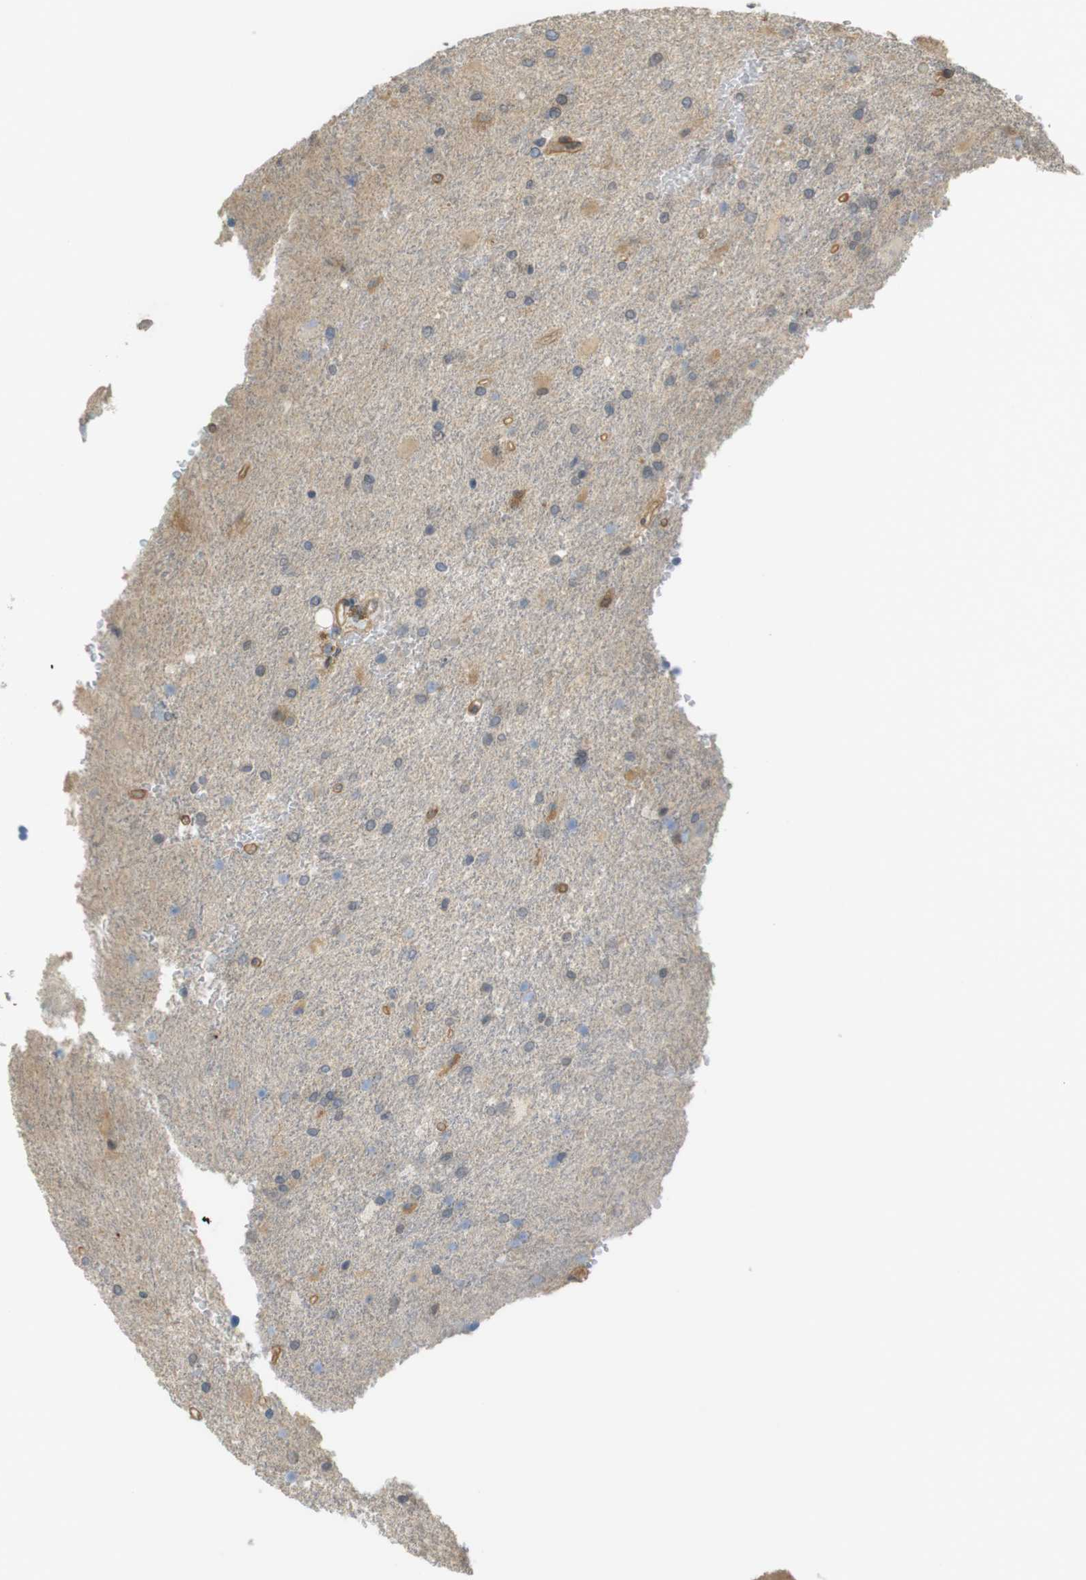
{"staining": {"intensity": "moderate", "quantity": "<25%", "location": "cytoplasmic/membranous"}, "tissue": "glioma", "cell_type": "Tumor cells", "image_type": "cancer", "snomed": [{"axis": "morphology", "description": "Glioma, malignant, High grade"}, {"axis": "topography", "description": "Brain"}], "caption": "This is an image of immunohistochemistry (IHC) staining of glioma, which shows moderate positivity in the cytoplasmic/membranous of tumor cells.", "gene": "TSPAN9", "patient": {"sex": "male", "age": 71}}